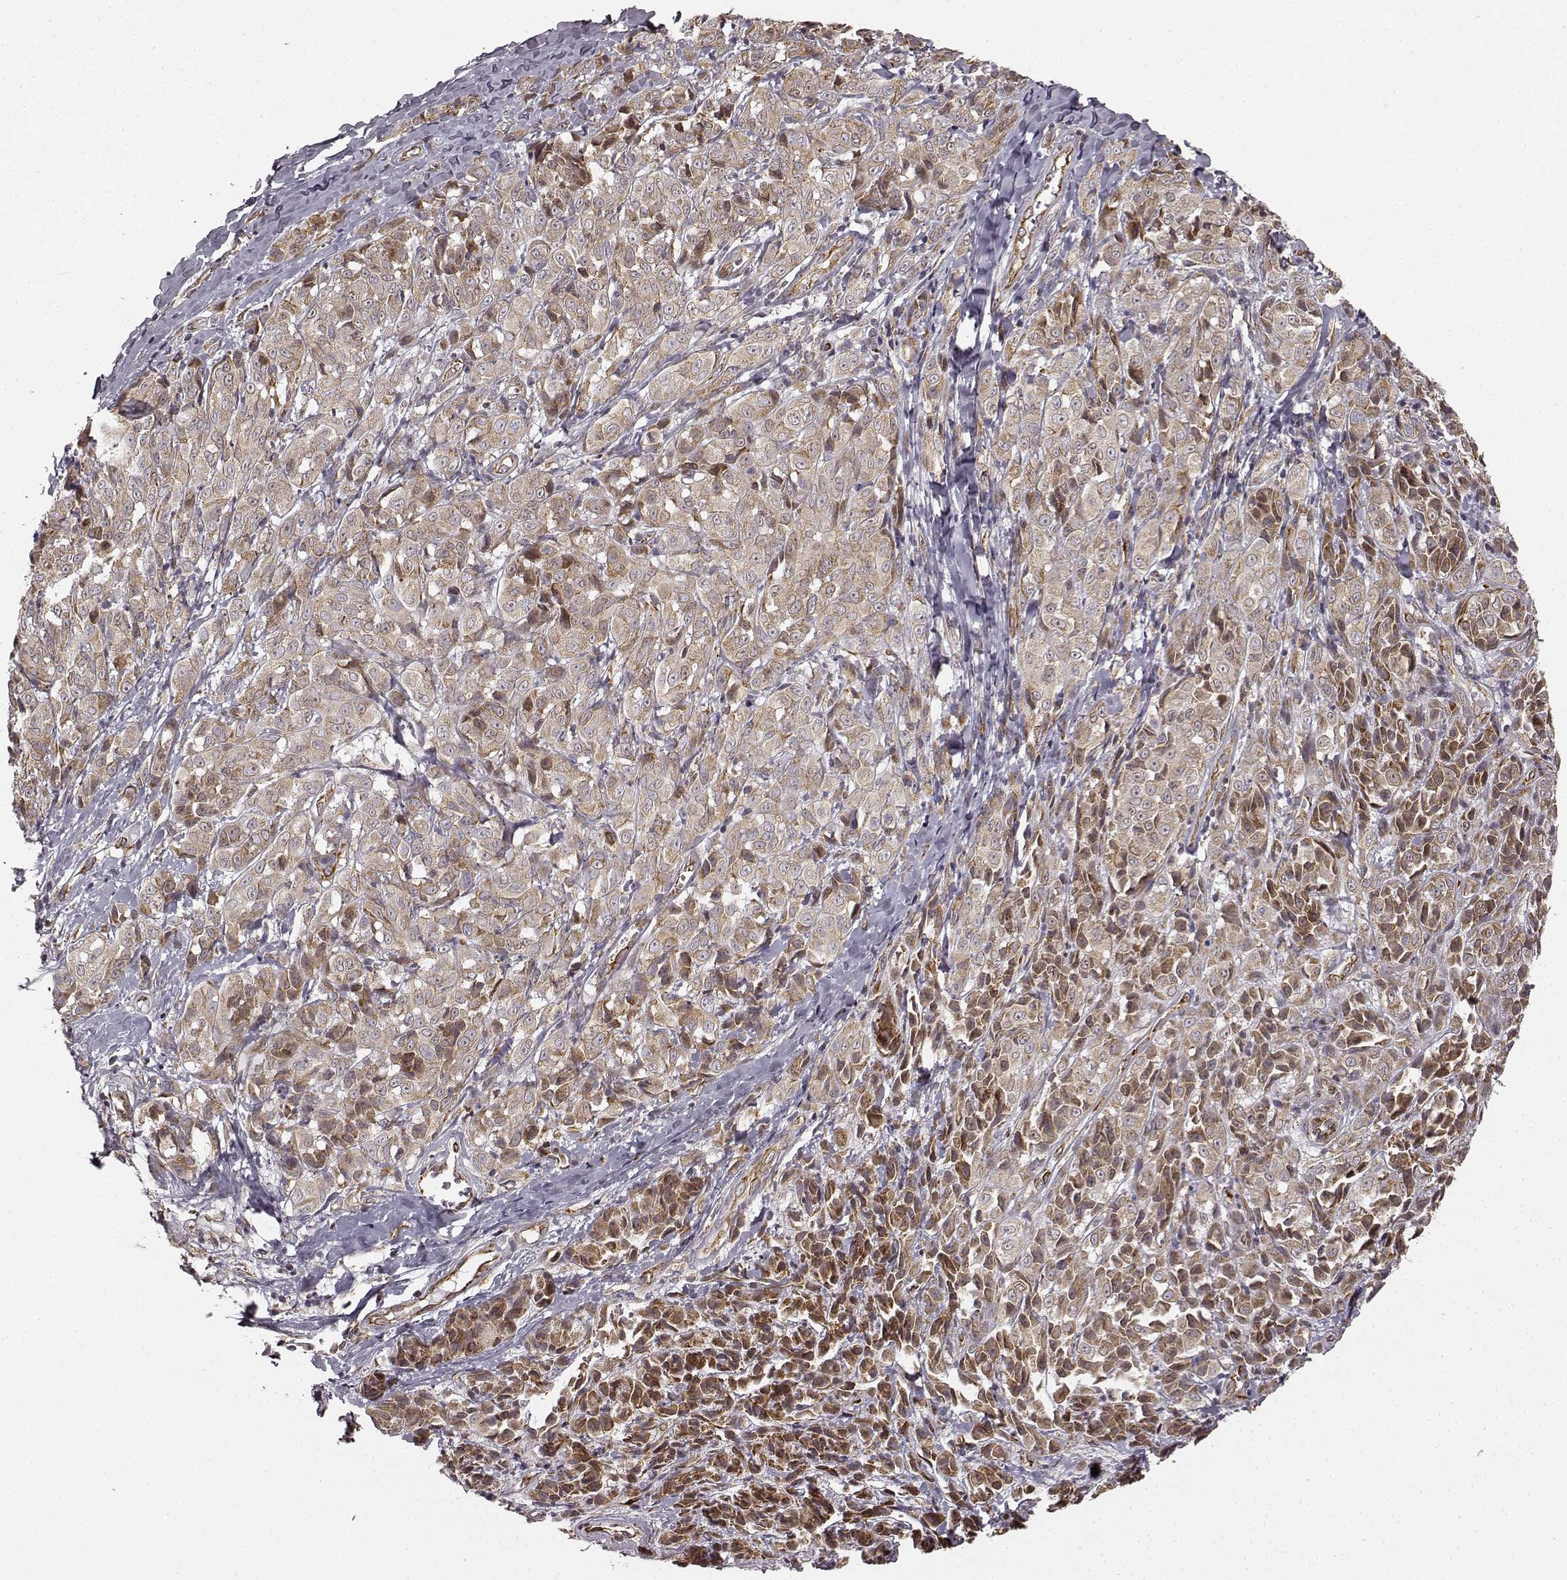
{"staining": {"intensity": "weak", "quantity": ">75%", "location": "cytoplasmic/membranous"}, "tissue": "melanoma", "cell_type": "Tumor cells", "image_type": "cancer", "snomed": [{"axis": "morphology", "description": "Malignant melanoma, NOS"}, {"axis": "topography", "description": "Skin"}], "caption": "About >75% of tumor cells in human malignant melanoma exhibit weak cytoplasmic/membranous protein staining as visualized by brown immunohistochemical staining.", "gene": "TMEM14A", "patient": {"sex": "male", "age": 89}}